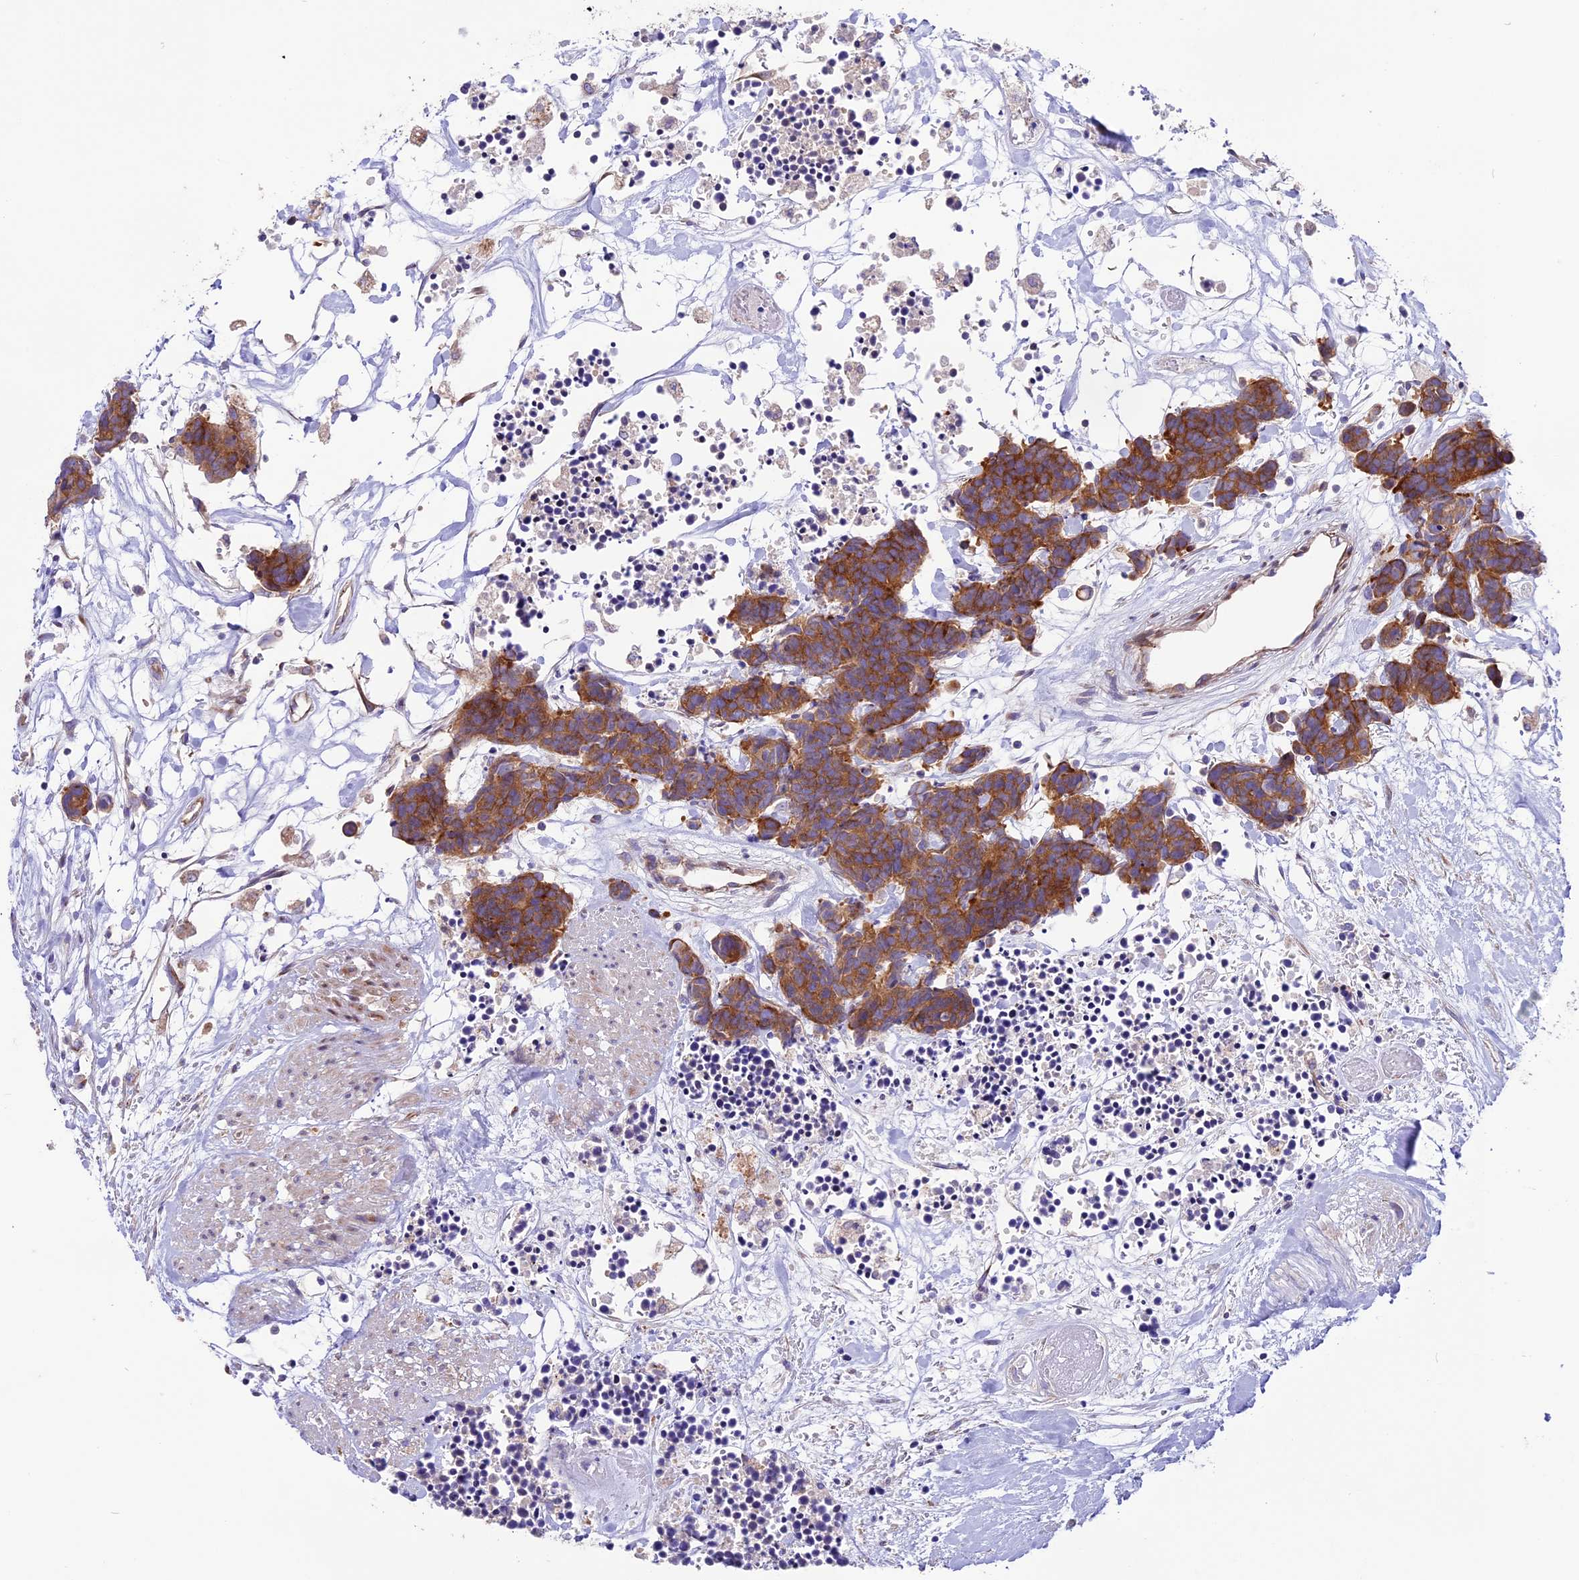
{"staining": {"intensity": "strong", "quantity": ">75%", "location": "cytoplasmic/membranous"}, "tissue": "carcinoid", "cell_type": "Tumor cells", "image_type": "cancer", "snomed": [{"axis": "morphology", "description": "Carcinoma, NOS"}, {"axis": "morphology", "description": "Carcinoid, malignant, NOS"}, {"axis": "topography", "description": "Urinary bladder"}], "caption": "The immunohistochemical stain labels strong cytoplasmic/membranous staining in tumor cells of carcinoma tissue.", "gene": "CD99L2", "patient": {"sex": "male", "age": 57}}